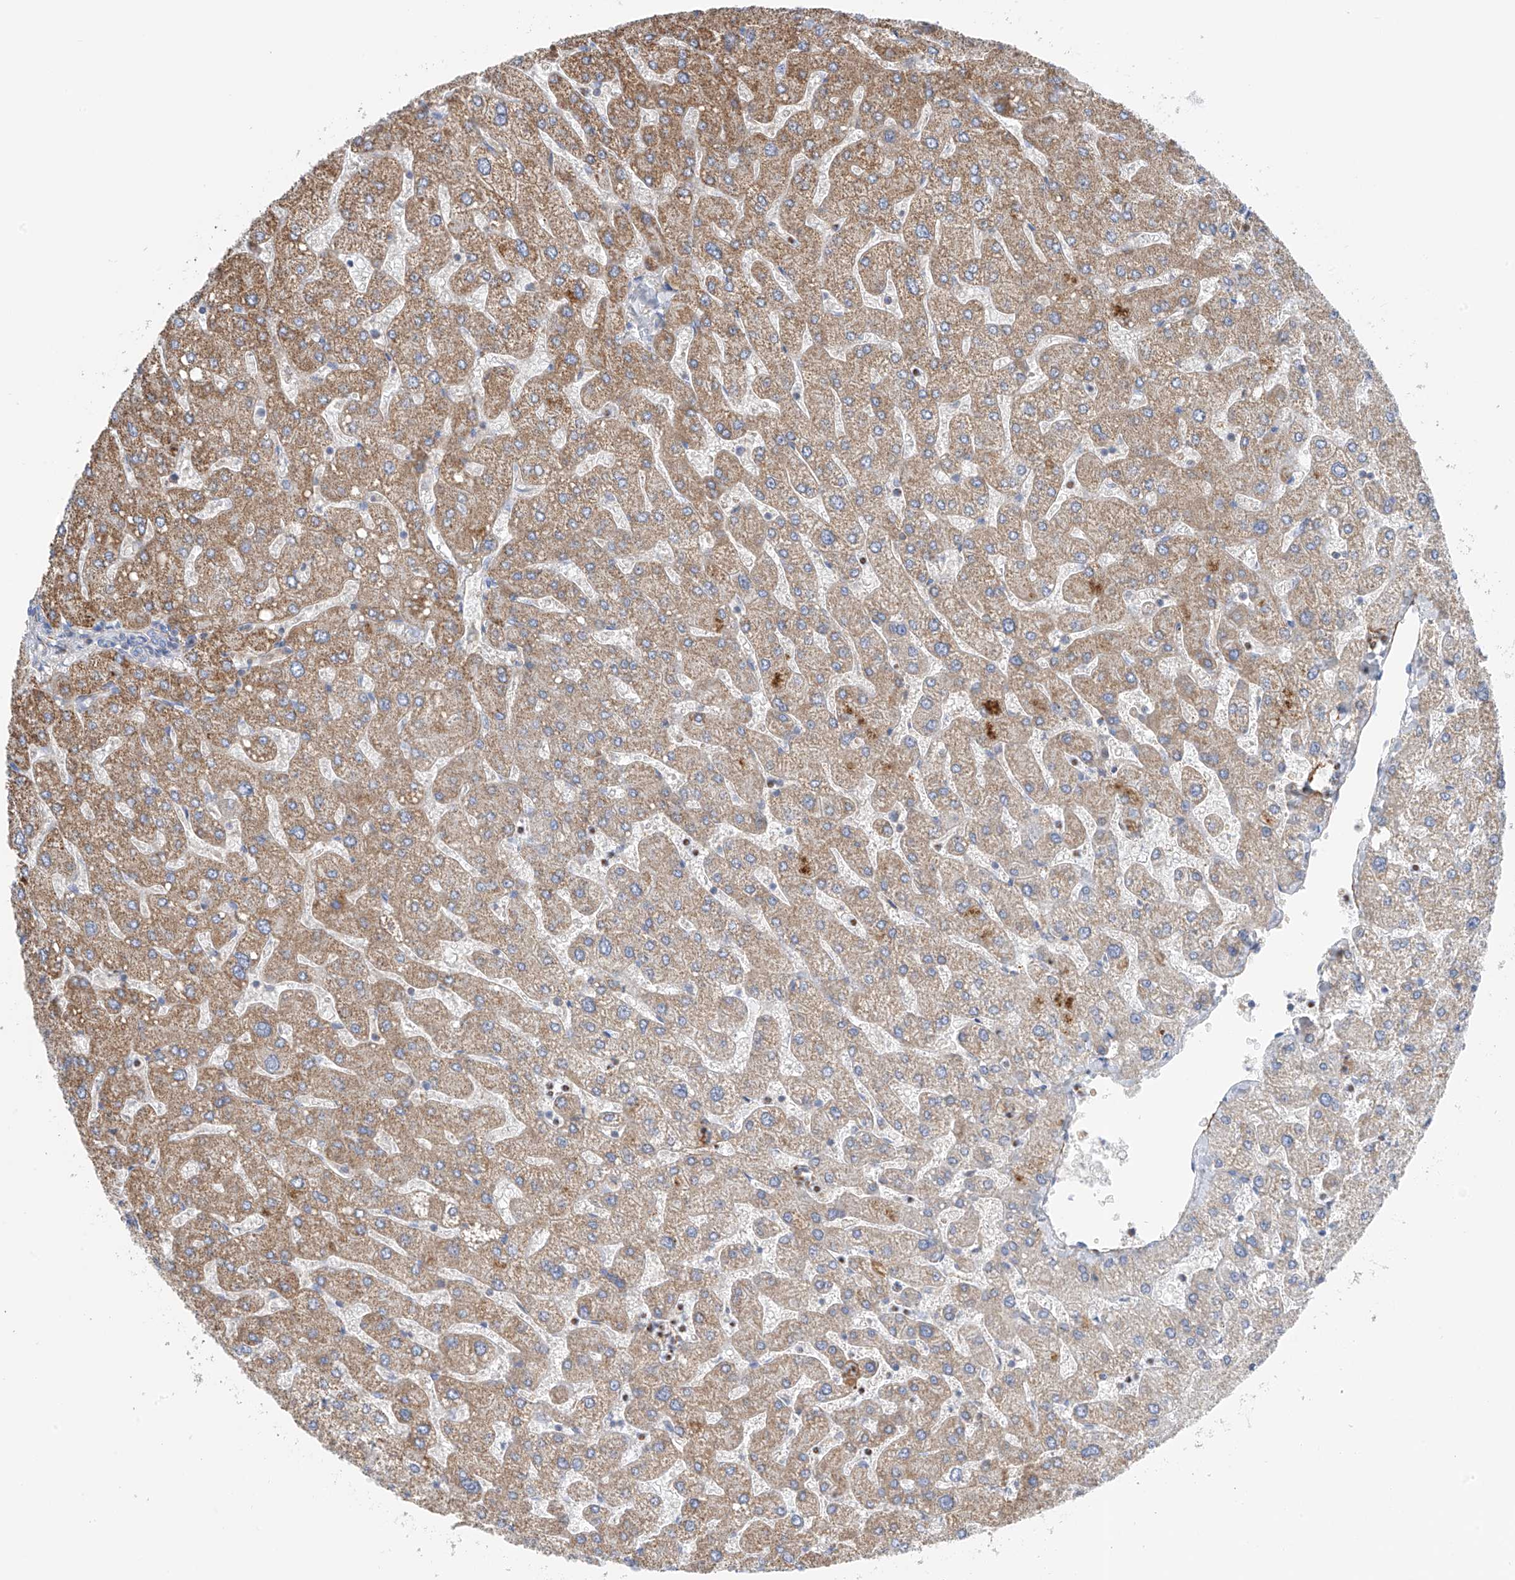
{"staining": {"intensity": "negative", "quantity": "none", "location": "none"}, "tissue": "liver", "cell_type": "Cholangiocytes", "image_type": "normal", "snomed": [{"axis": "morphology", "description": "Normal tissue, NOS"}, {"axis": "topography", "description": "Liver"}], "caption": "A high-resolution histopathology image shows immunohistochemistry staining of normal liver, which demonstrates no significant expression in cholangiocytes. (Immunohistochemistry (ihc), brightfield microscopy, high magnification).", "gene": "NALCN", "patient": {"sex": "male", "age": 55}}